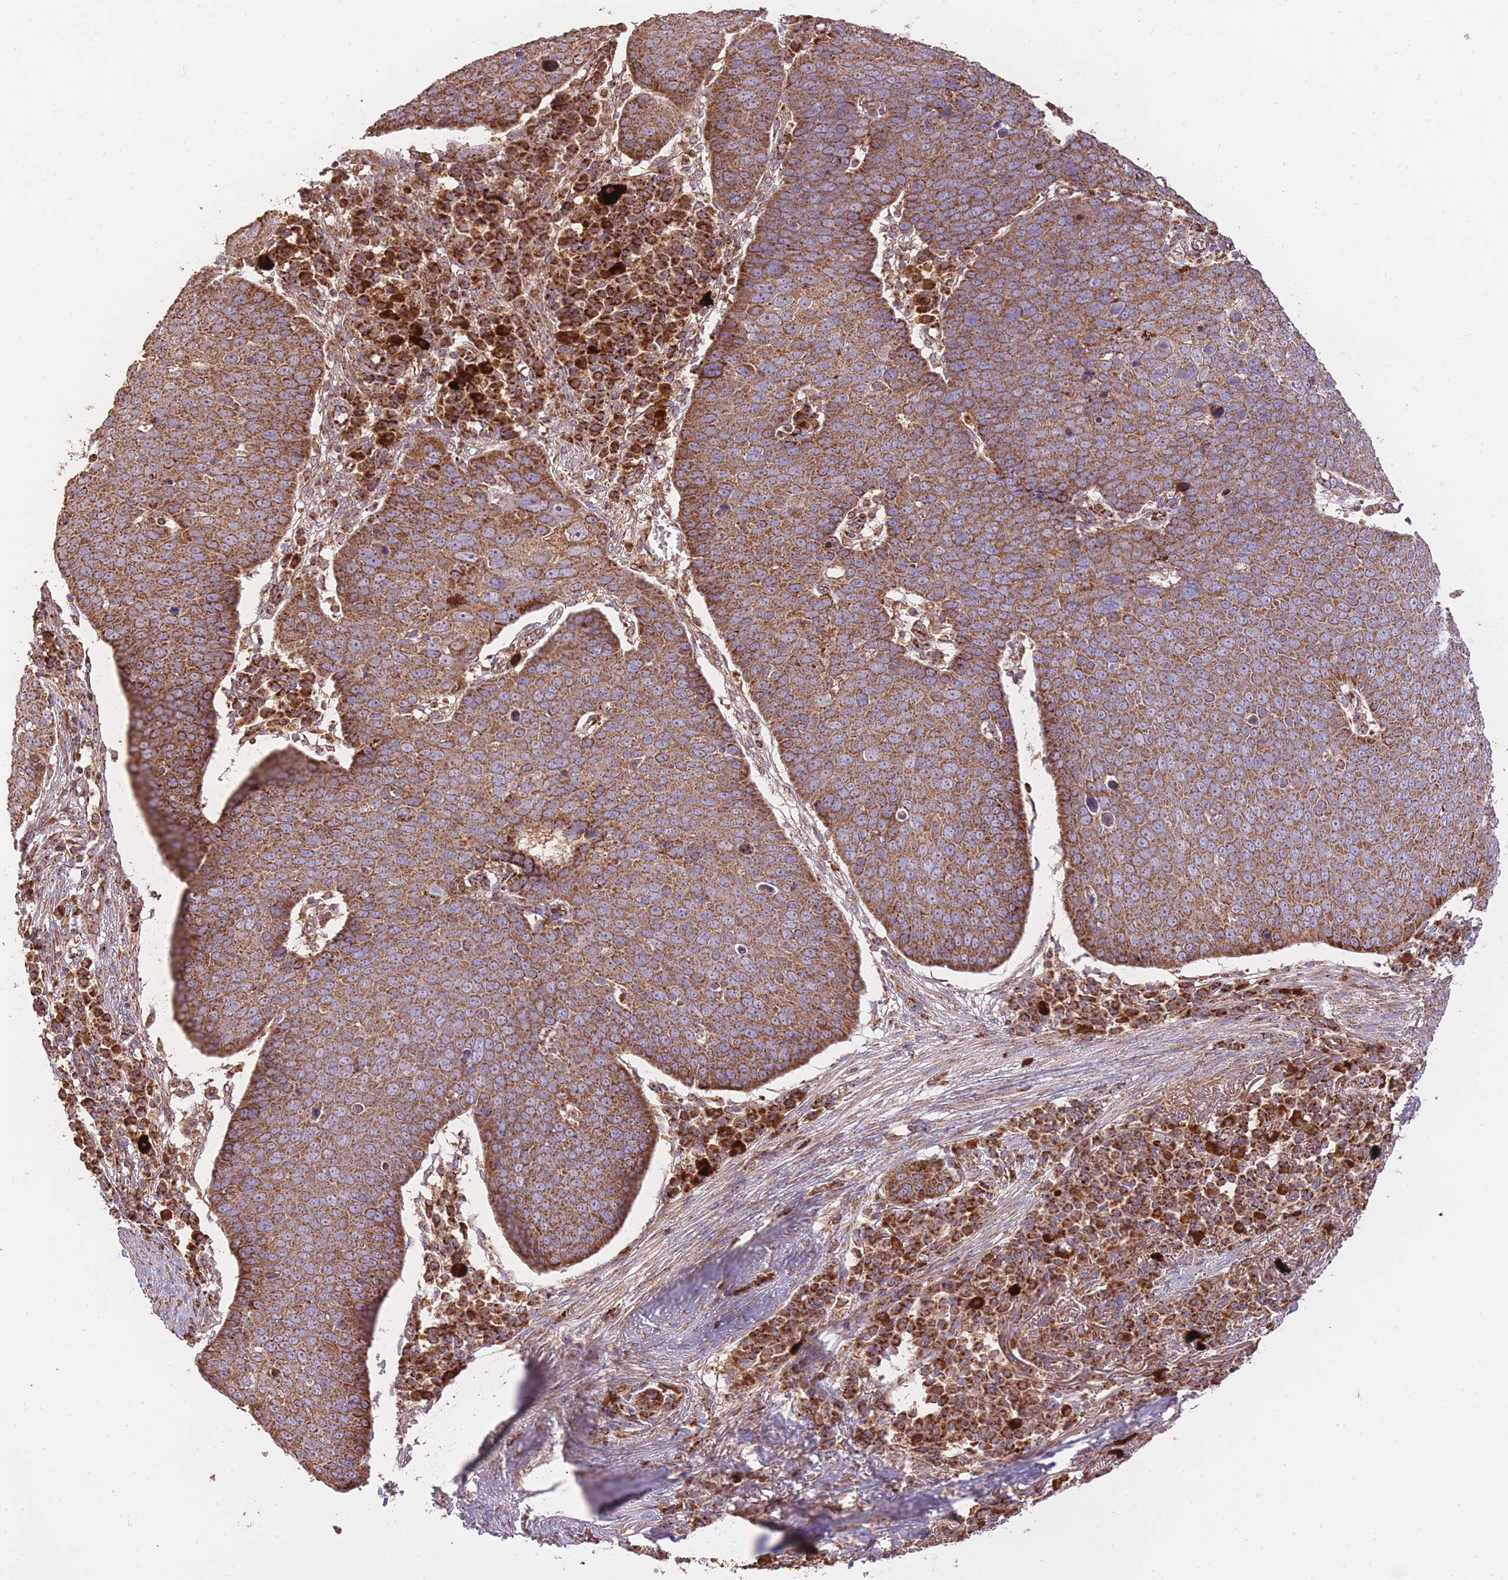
{"staining": {"intensity": "strong", "quantity": ">75%", "location": "cytoplasmic/membranous"}, "tissue": "skin cancer", "cell_type": "Tumor cells", "image_type": "cancer", "snomed": [{"axis": "morphology", "description": "Squamous cell carcinoma, NOS"}, {"axis": "topography", "description": "Skin"}], "caption": "A brown stain labels strong cytoplasmic/membranous positivity of a protein in skin cancer (squamous cell carcinoma) tumor cells.", "gene": "PREP", "patient": {"sex": "male", "age": 71}}